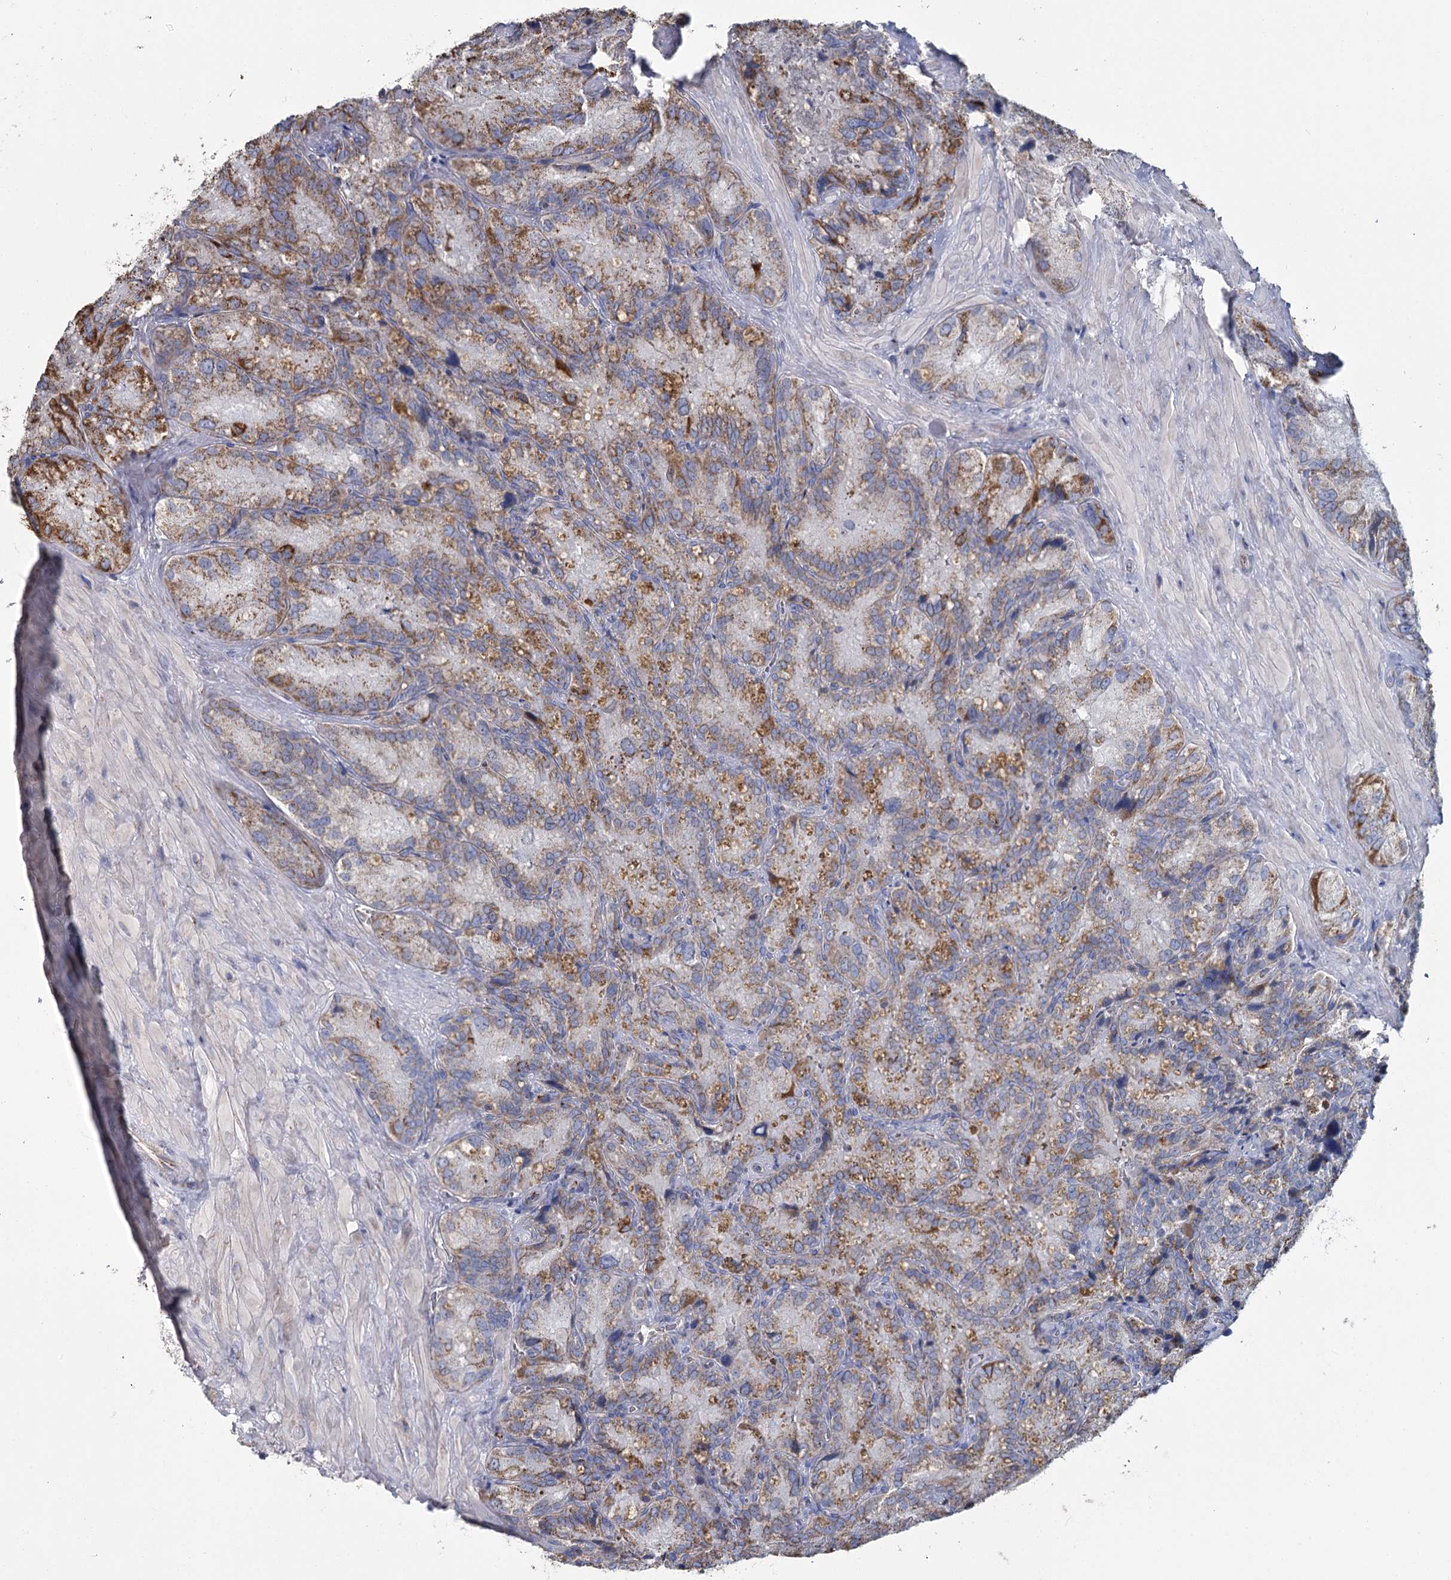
{"staining": {"intensity": "moderate", "quantity": "25%-75%", "location": "cytoplasmic/membranous"}, "tissue": "seminal vesicle", "cell_type": "Glandular cells", "image_type": "normal", "snomed": [{"axis": "morphology", "description": "Normal tissue, NOS"}, {"axis": "topography", "description": "Seminal veicle"}], "caption": "Glandular cells exhibit medium levels of moderate cytoplasmic/membranous expression in about 25%-75% of cells in benign seminal vesicle.", "gene": "MRPL44", "patient": {"sex": "male", "age": 62}}